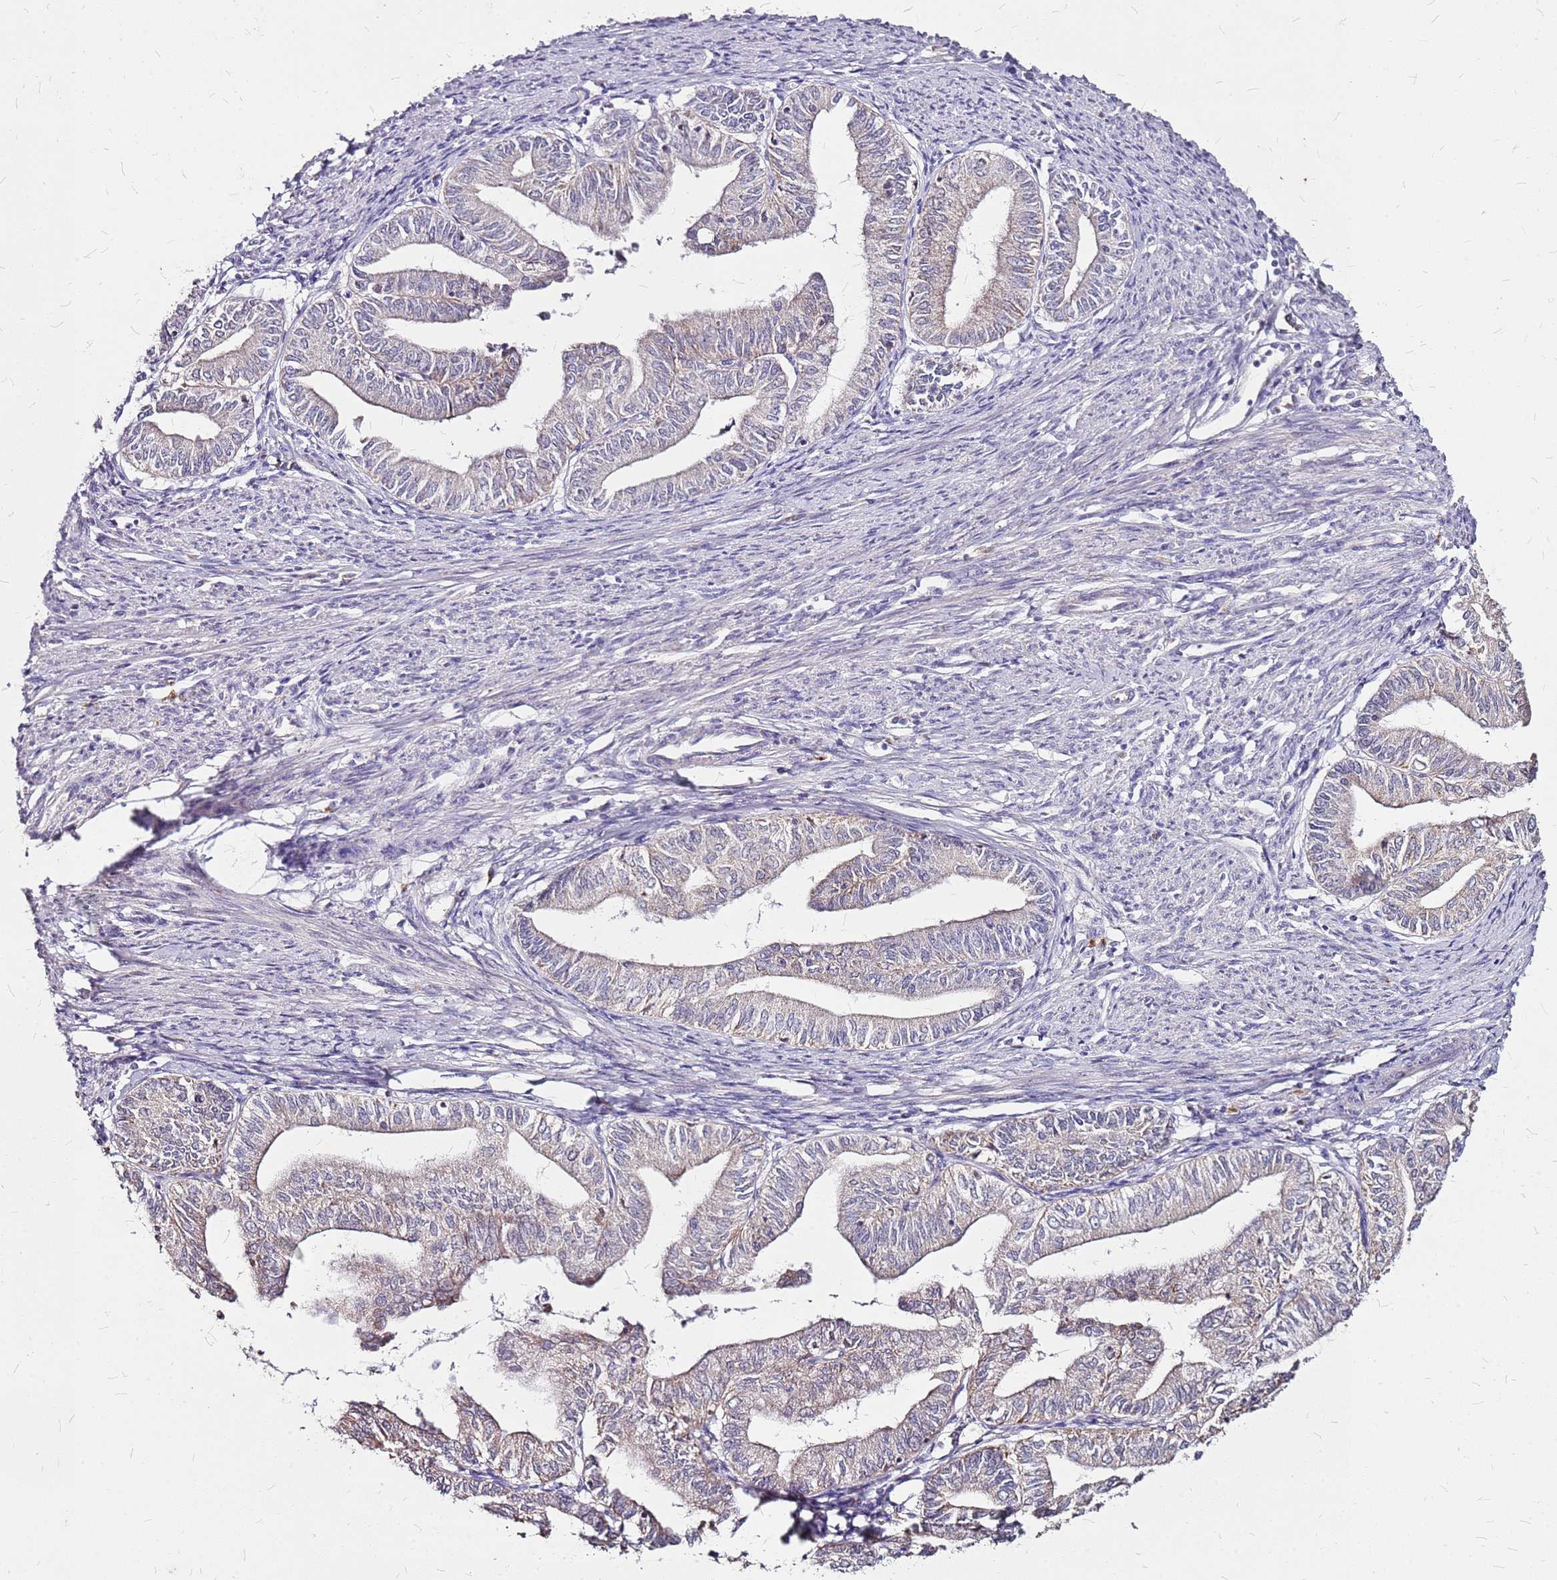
{"staining": {"intensity": "weak", "quantity": "<25%", "location": "cytoplasmic/membranous"}, "tissue": "endometrial cancer", "cell_type": "Tumor cells", "image_type": "cancer", "snomed": [{"axis": "morphology", "description": "Adenocarcinoma, NOS"}, {"axis": "topography", "description": "Endometrium"}], "caption": "This image is of endometrial adenocarcinoma stained with immunohistochemistry to label a protein in brown with the nuclei are counter-stained blue. There is no positivity in tumor cells.", "gene": "DCDC2C", "patient": {"sex": "female", "age": 66}}